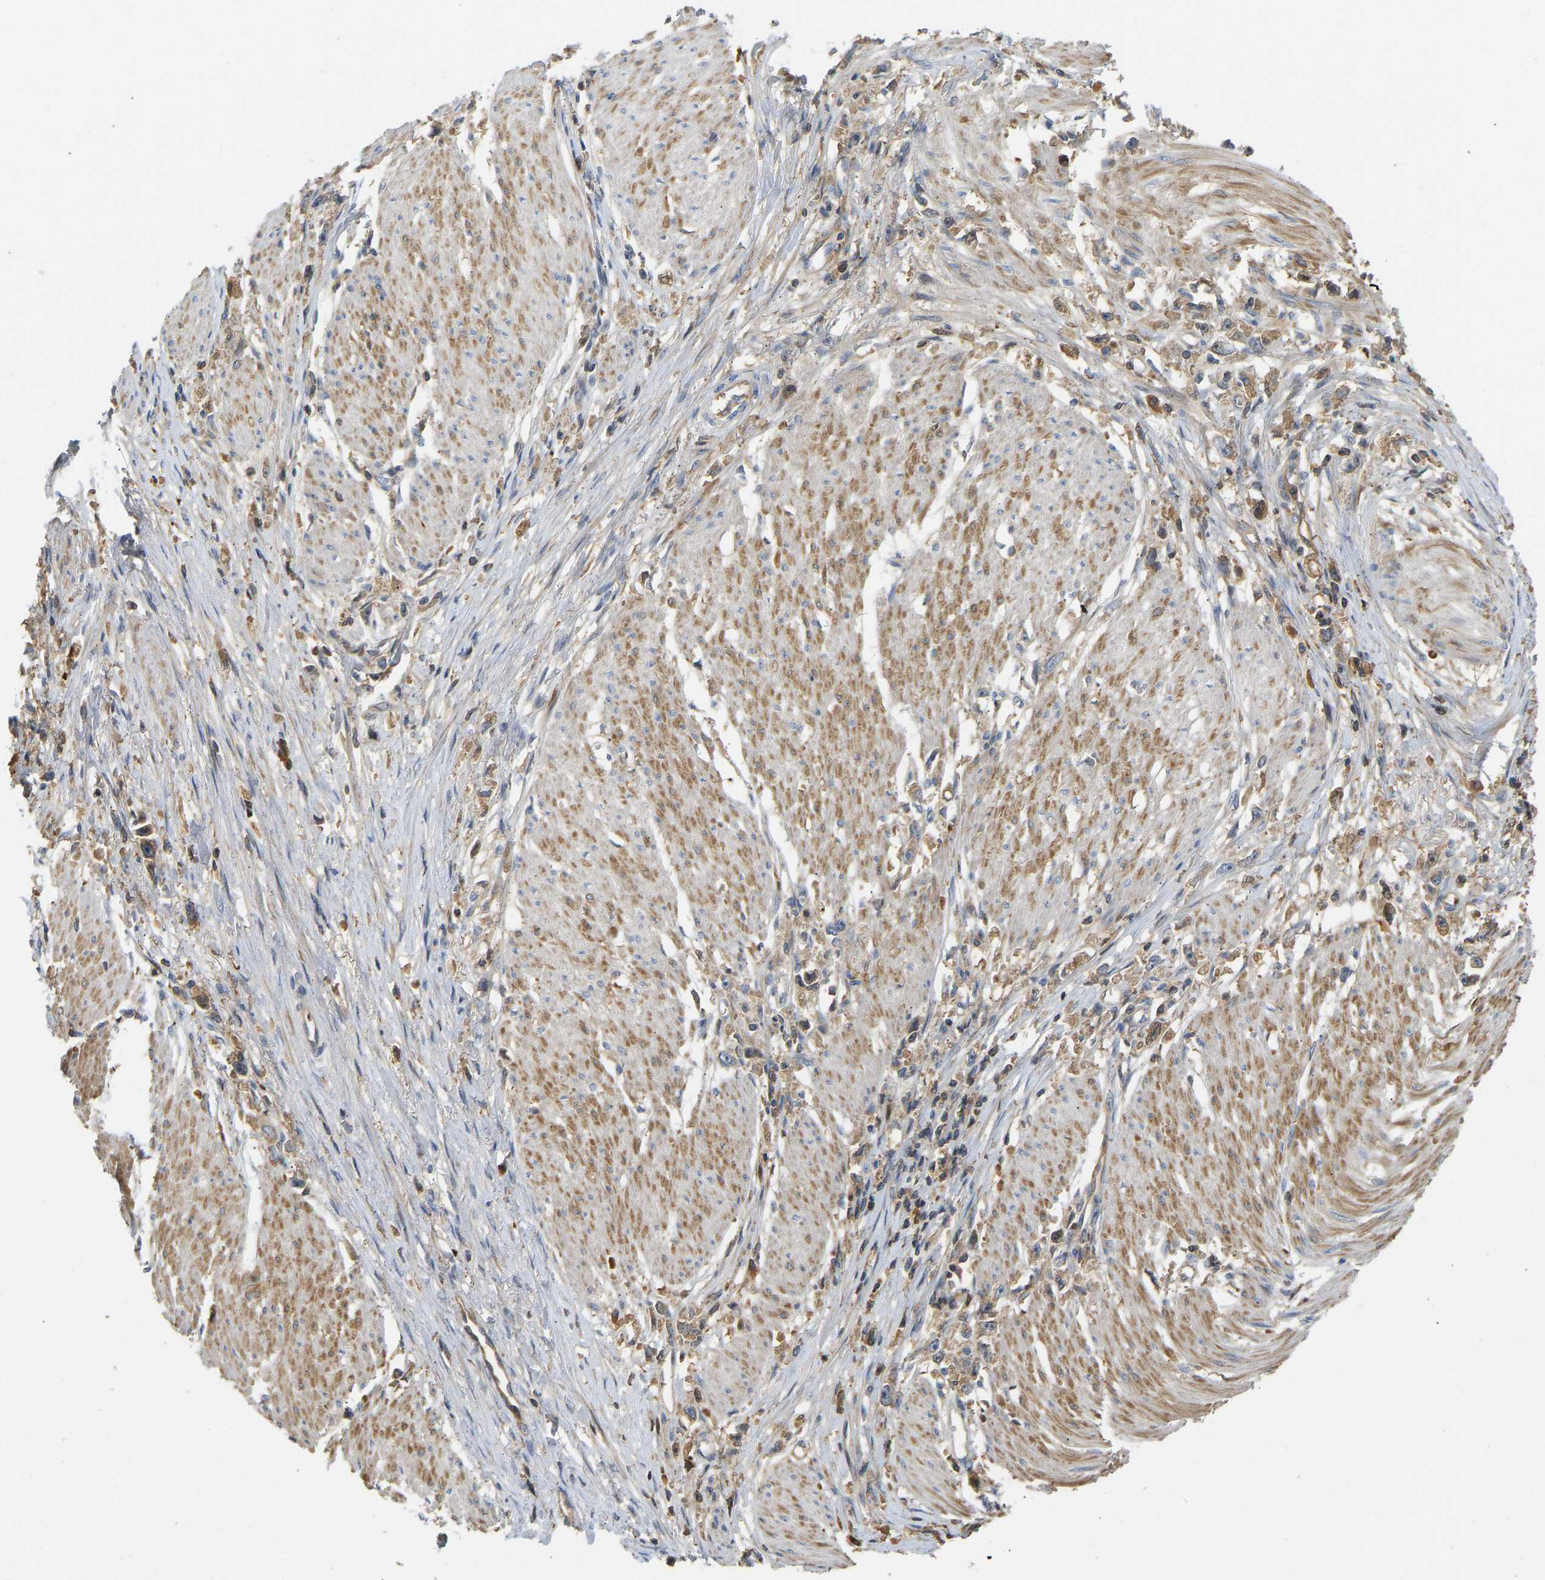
{"staining": {"intensity": "moderate", "quantity": ">75%", "location": "cytoplasmic/membranous"}, "tissue": "stomach cancer", "cell_type": "Tumor cells", "image_type": "cancer", "snomed": [{"axis": "morphology", "description": "Adenocarcinoma, NOS"}, {"axis": "topography", "description": "Stomach"}], "caption": "DAB (3,3'-diaminobenzidine) immunohistochemical staining of adenocarcinoma (stomach) reveals moderate cytoplasmic/membranous protein positivity in approximately >75% of tumor cells.", "gene": "VCPKMT", "patient": {"sex": "female", "age": 59}}